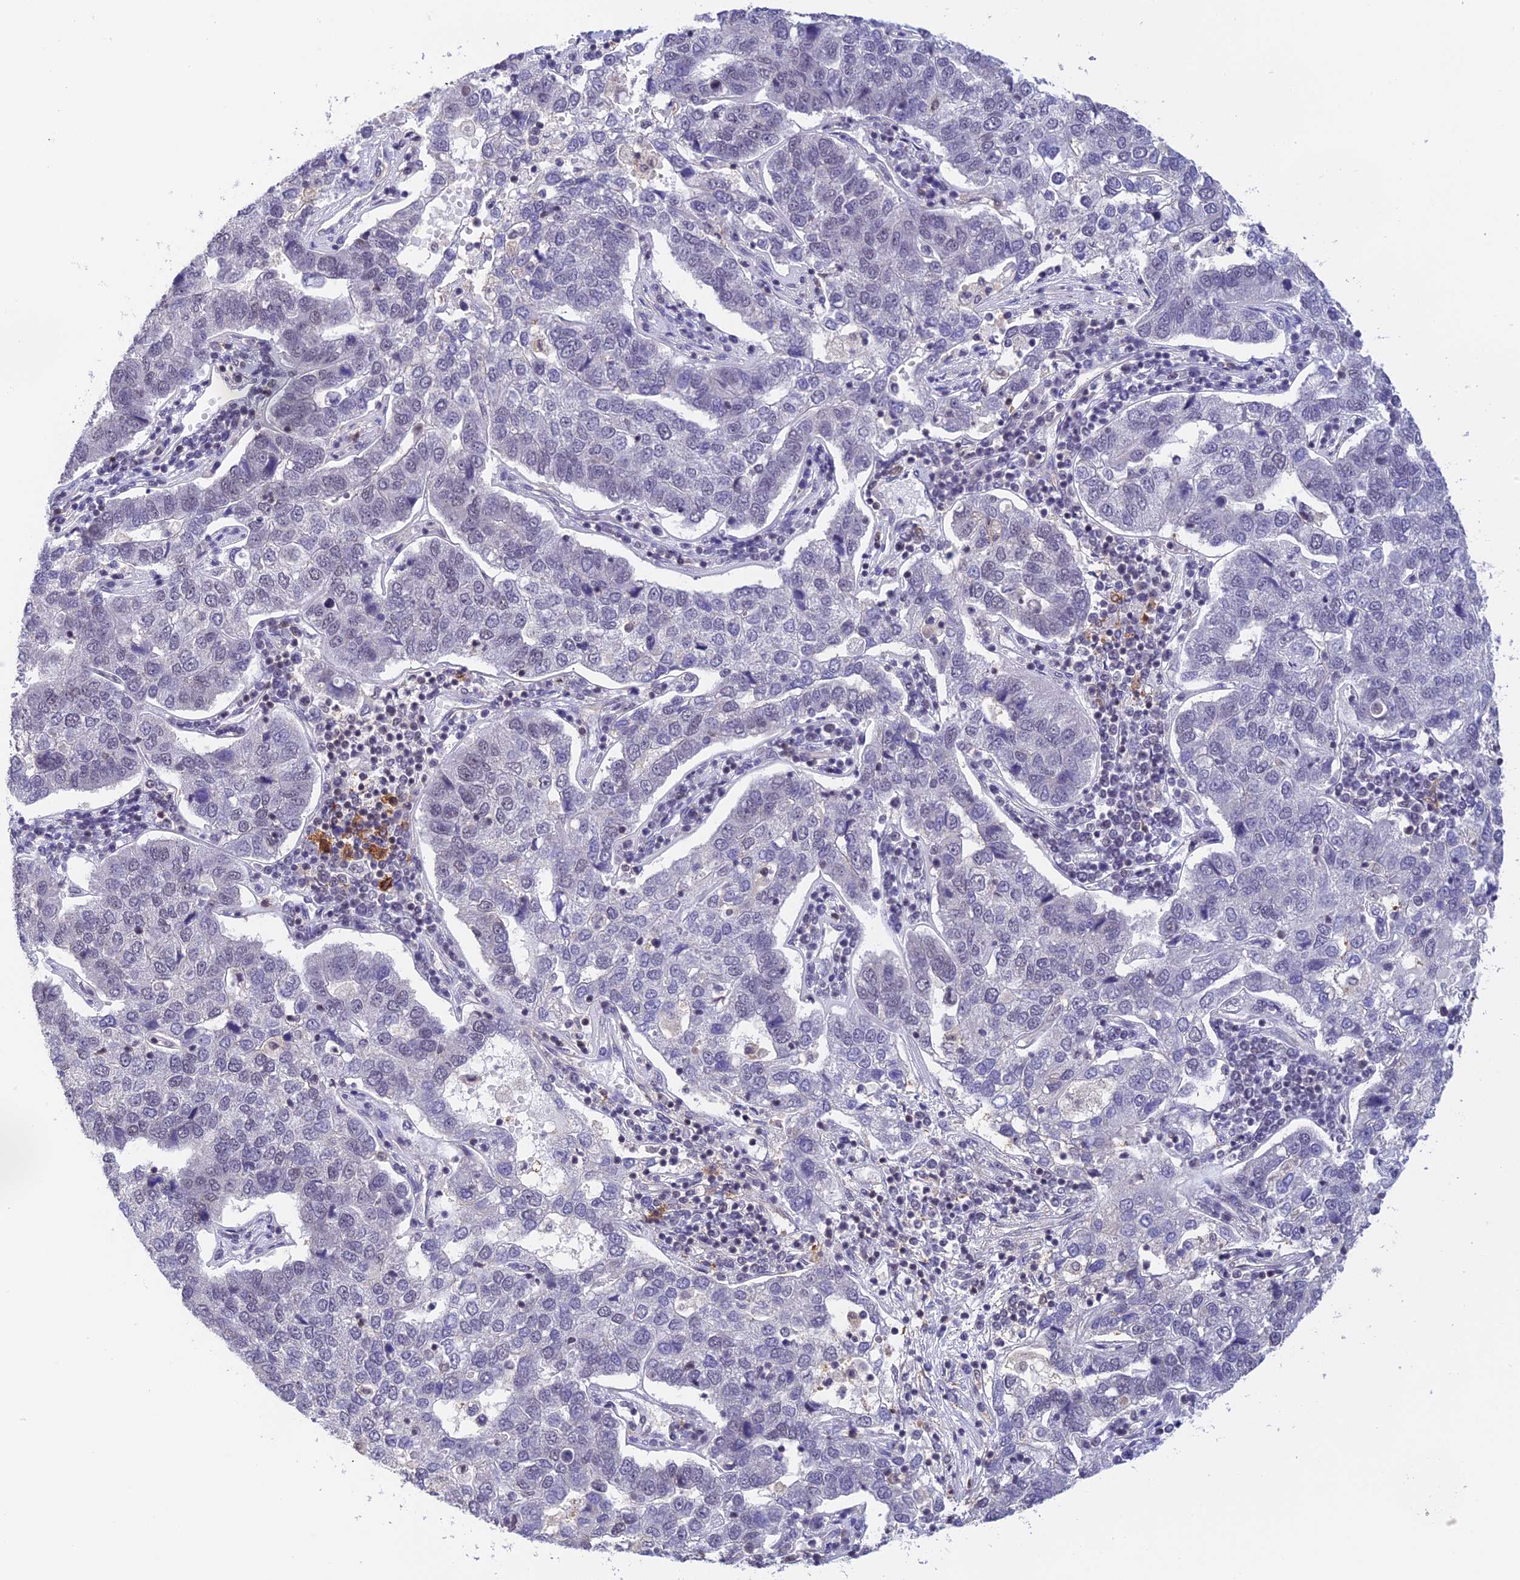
{"staining": {"intensity": "negative", "quantity": "none", "location": "none"}, "tissue": "pancreatic cancer", "cell_type": "Tumor cells", "image_type": "cancer", "snomed": [{"axis": "morphology", "description": "Adenocarcinoma, NOS"}, {"axis": "topography", "description": "Pancreas"}], "caption": "This is an immunohistochemistry image of pancreatic cancer. There is no positivity in tumor cells.", "gene": "THAP11", "patient": {"sex": "female", "age": 61}}